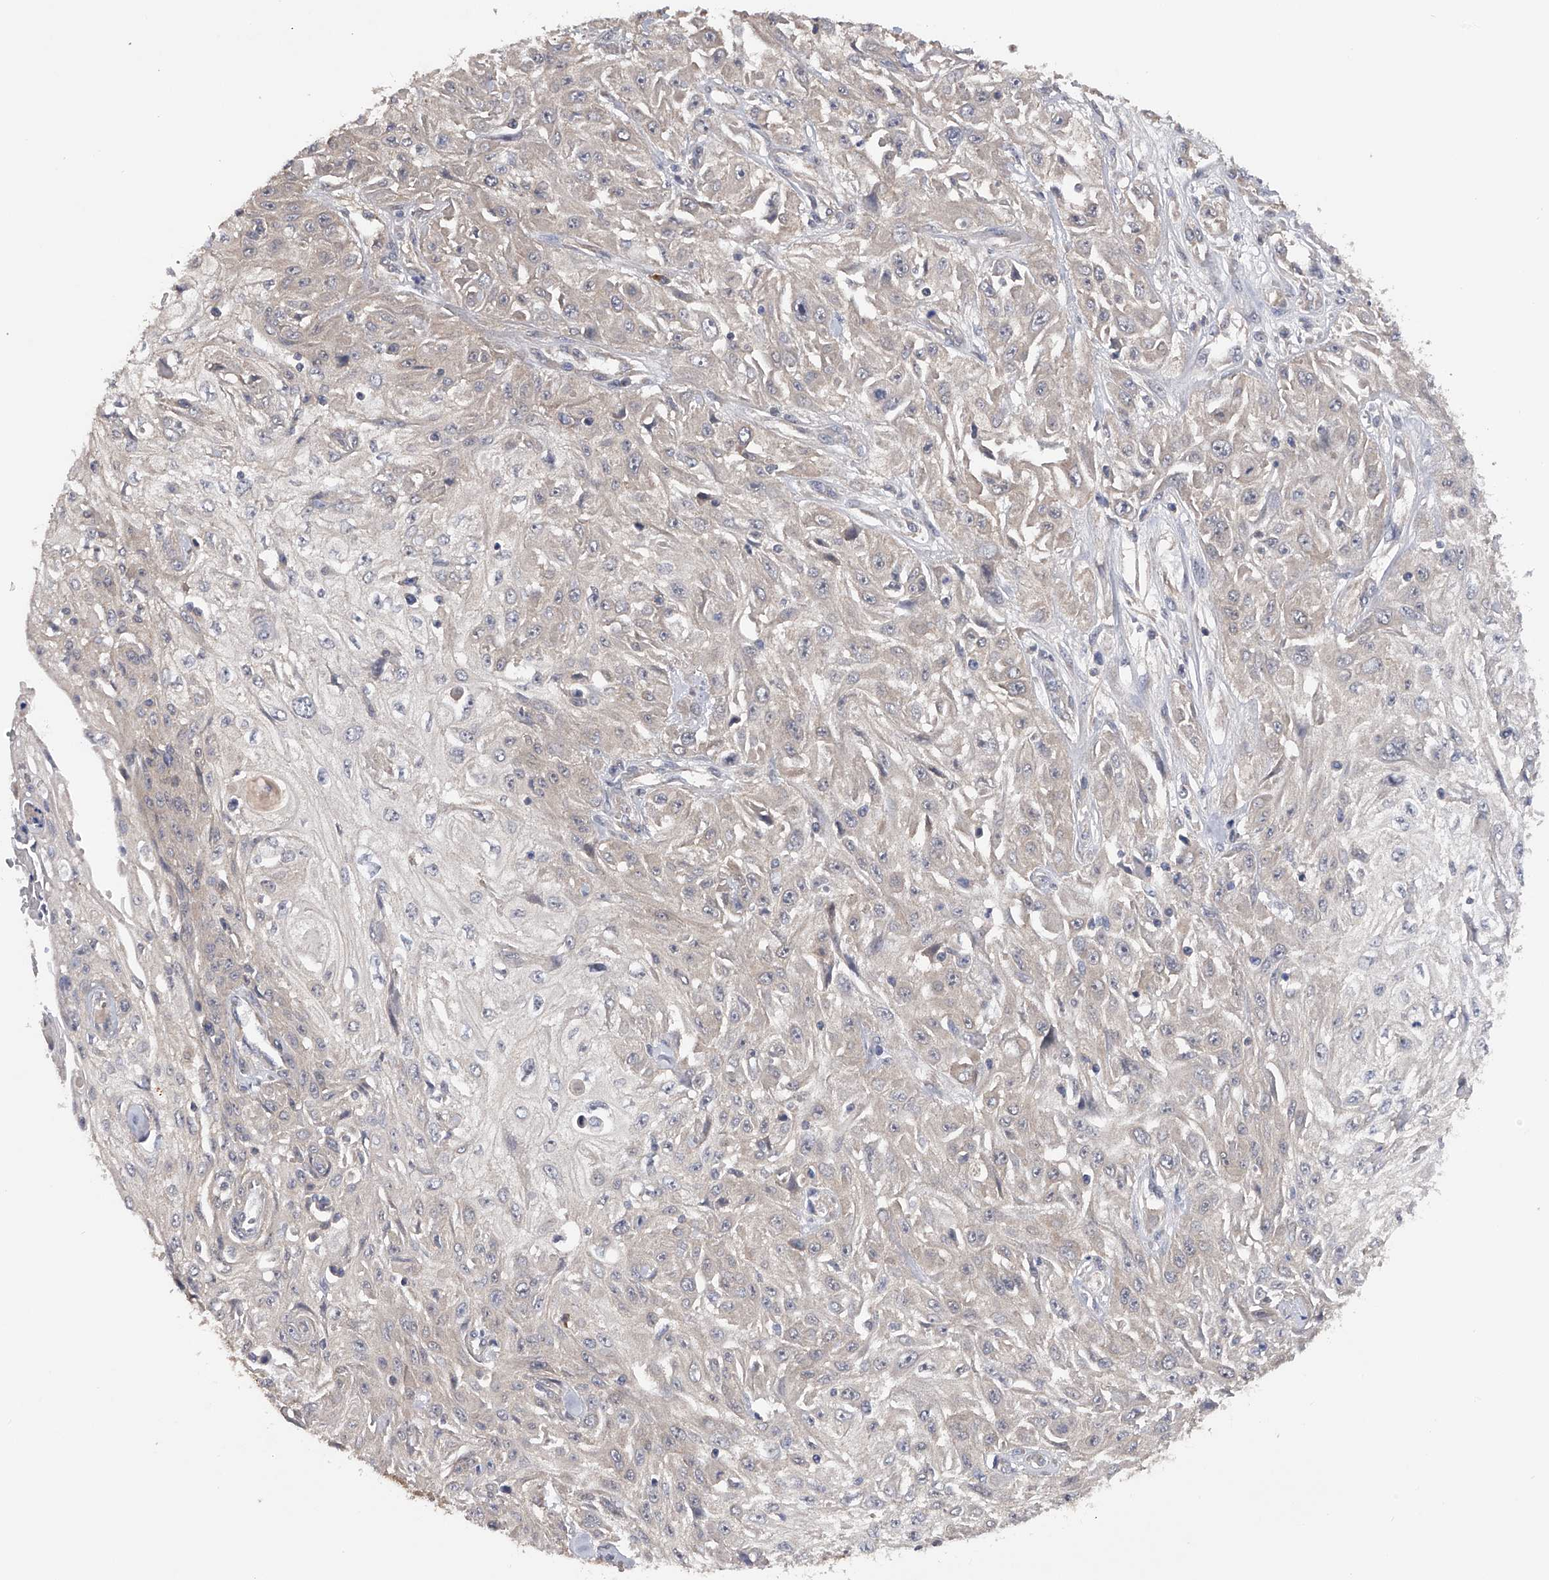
{"staining": {"intensity": "negative", "quantity": "none", "location": "none"}, "tissue": "skin cancer", "cell_type": "Tumor cells", "image_type": "cancer", "snomed": [{"axis": "morphology", "description": "Squamous cell carcinoma, NOS"}, {"axis": "morphology", "description": "Squamous cell carcinoma, metastatic, NOS"}, {"axis": "topography", "description": "Skin"}, {"axis": "topography", "description": "Lymph node"}], "caption": "Immunohistochemistry (IHC) of human skin squamous cell carcinoma shows no expression in tumor cells.", "gene": "CFAP298", "patient": {"sex": "male", "age": 75}}